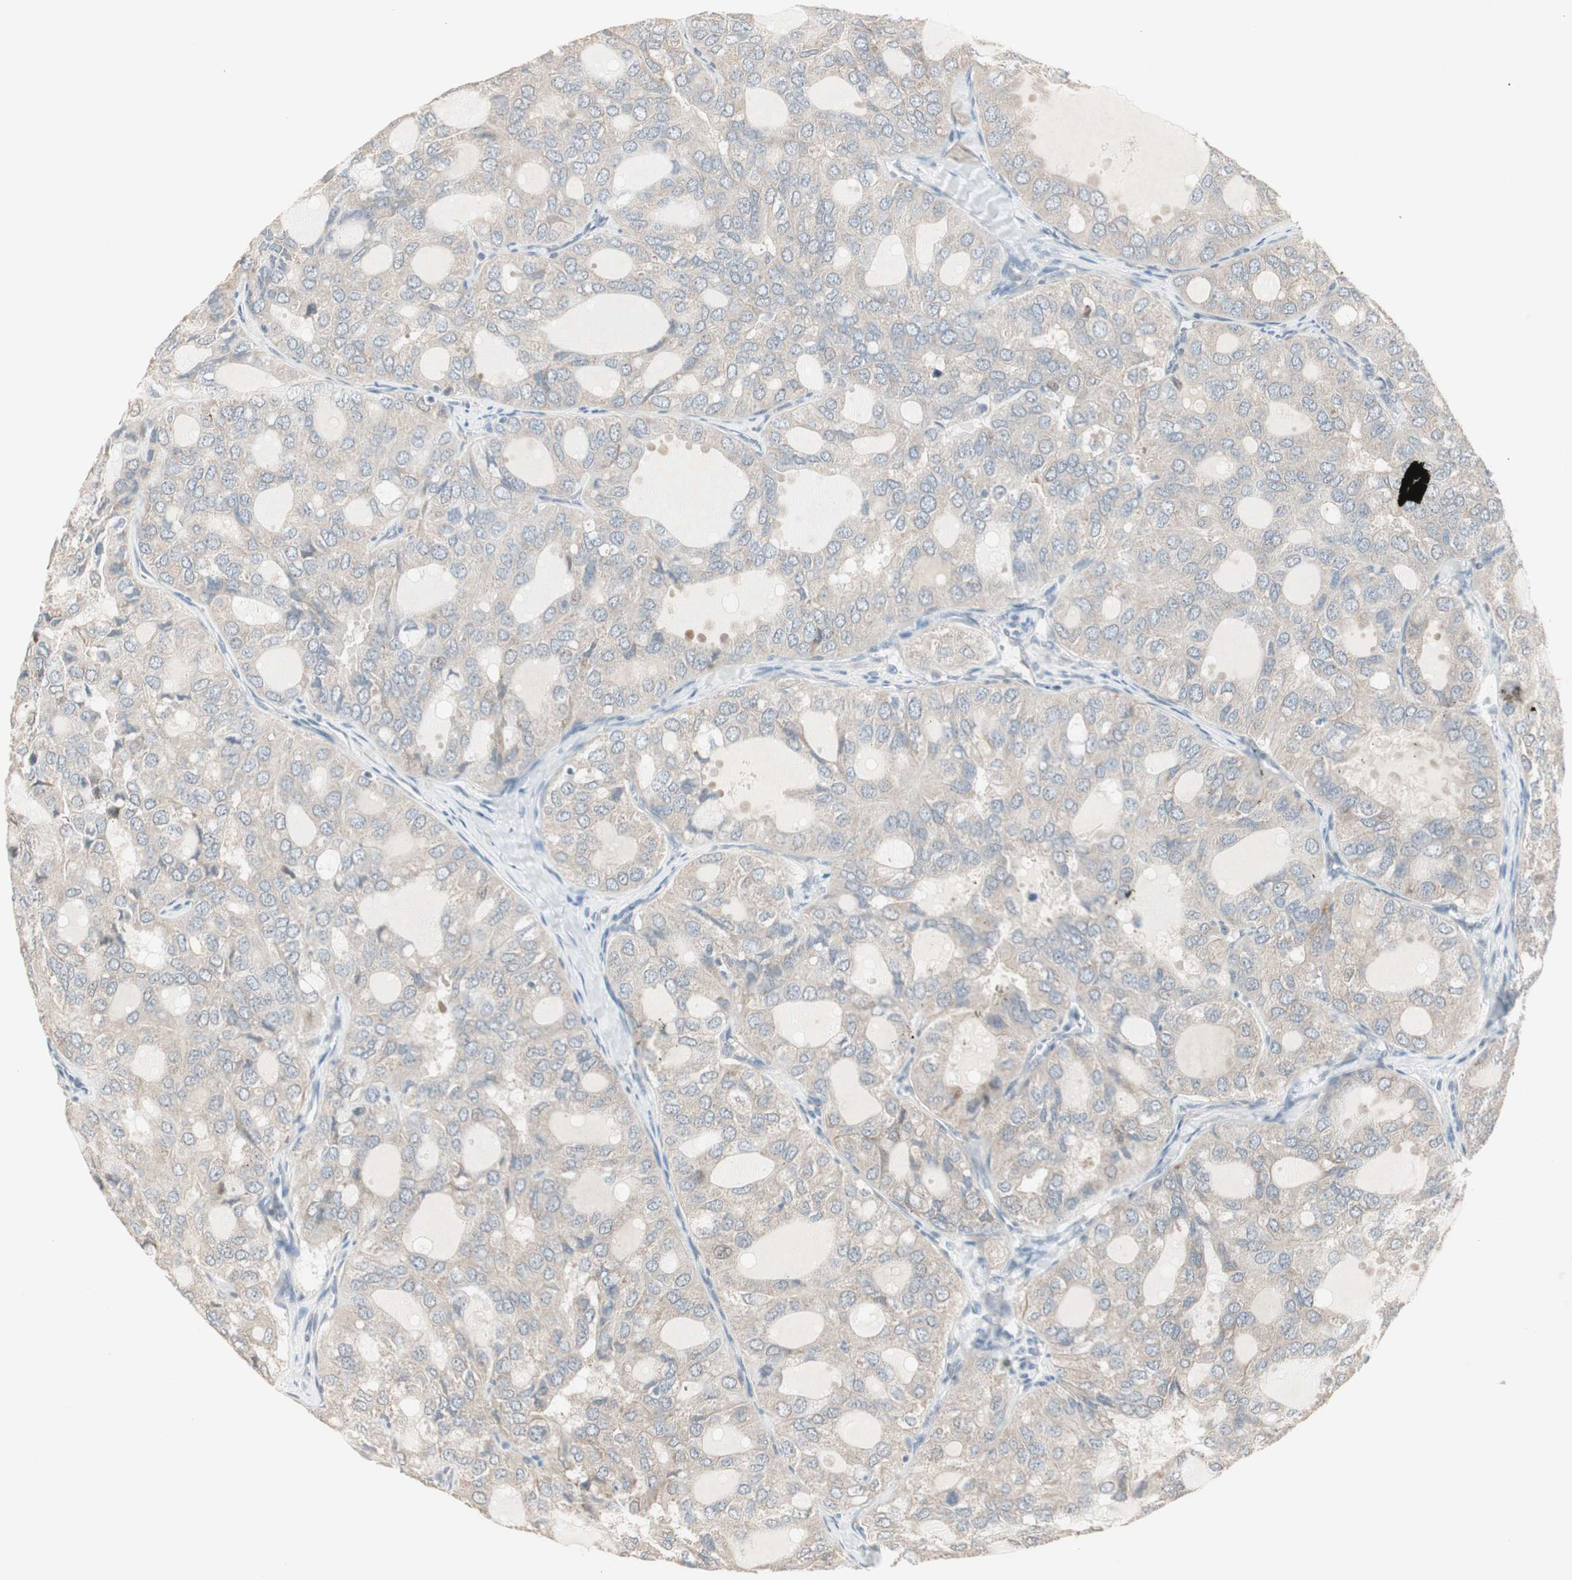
{"staining": {"intensity": "weak", "quantity": "25%-75%", "location": "cytoplasmic/membranous"}, "tissue": "thyroid cancer", "cell_type": "Tumor cells", "image_type": "cancer", "snomed": [{"axis": "morphology", "description": "Follicular adenoma carcinoma, NOS"}, {"axis": "topography", "description": "Thyroid gland"}], "caption": "Protein positivity by IHC exhibits weak cytoplasmic/membranous staining in about 25%-75% of tumor cells in thyroid cancer.", "gene": "PDZK1", "patient": {"sex": "male", "age": 75}}